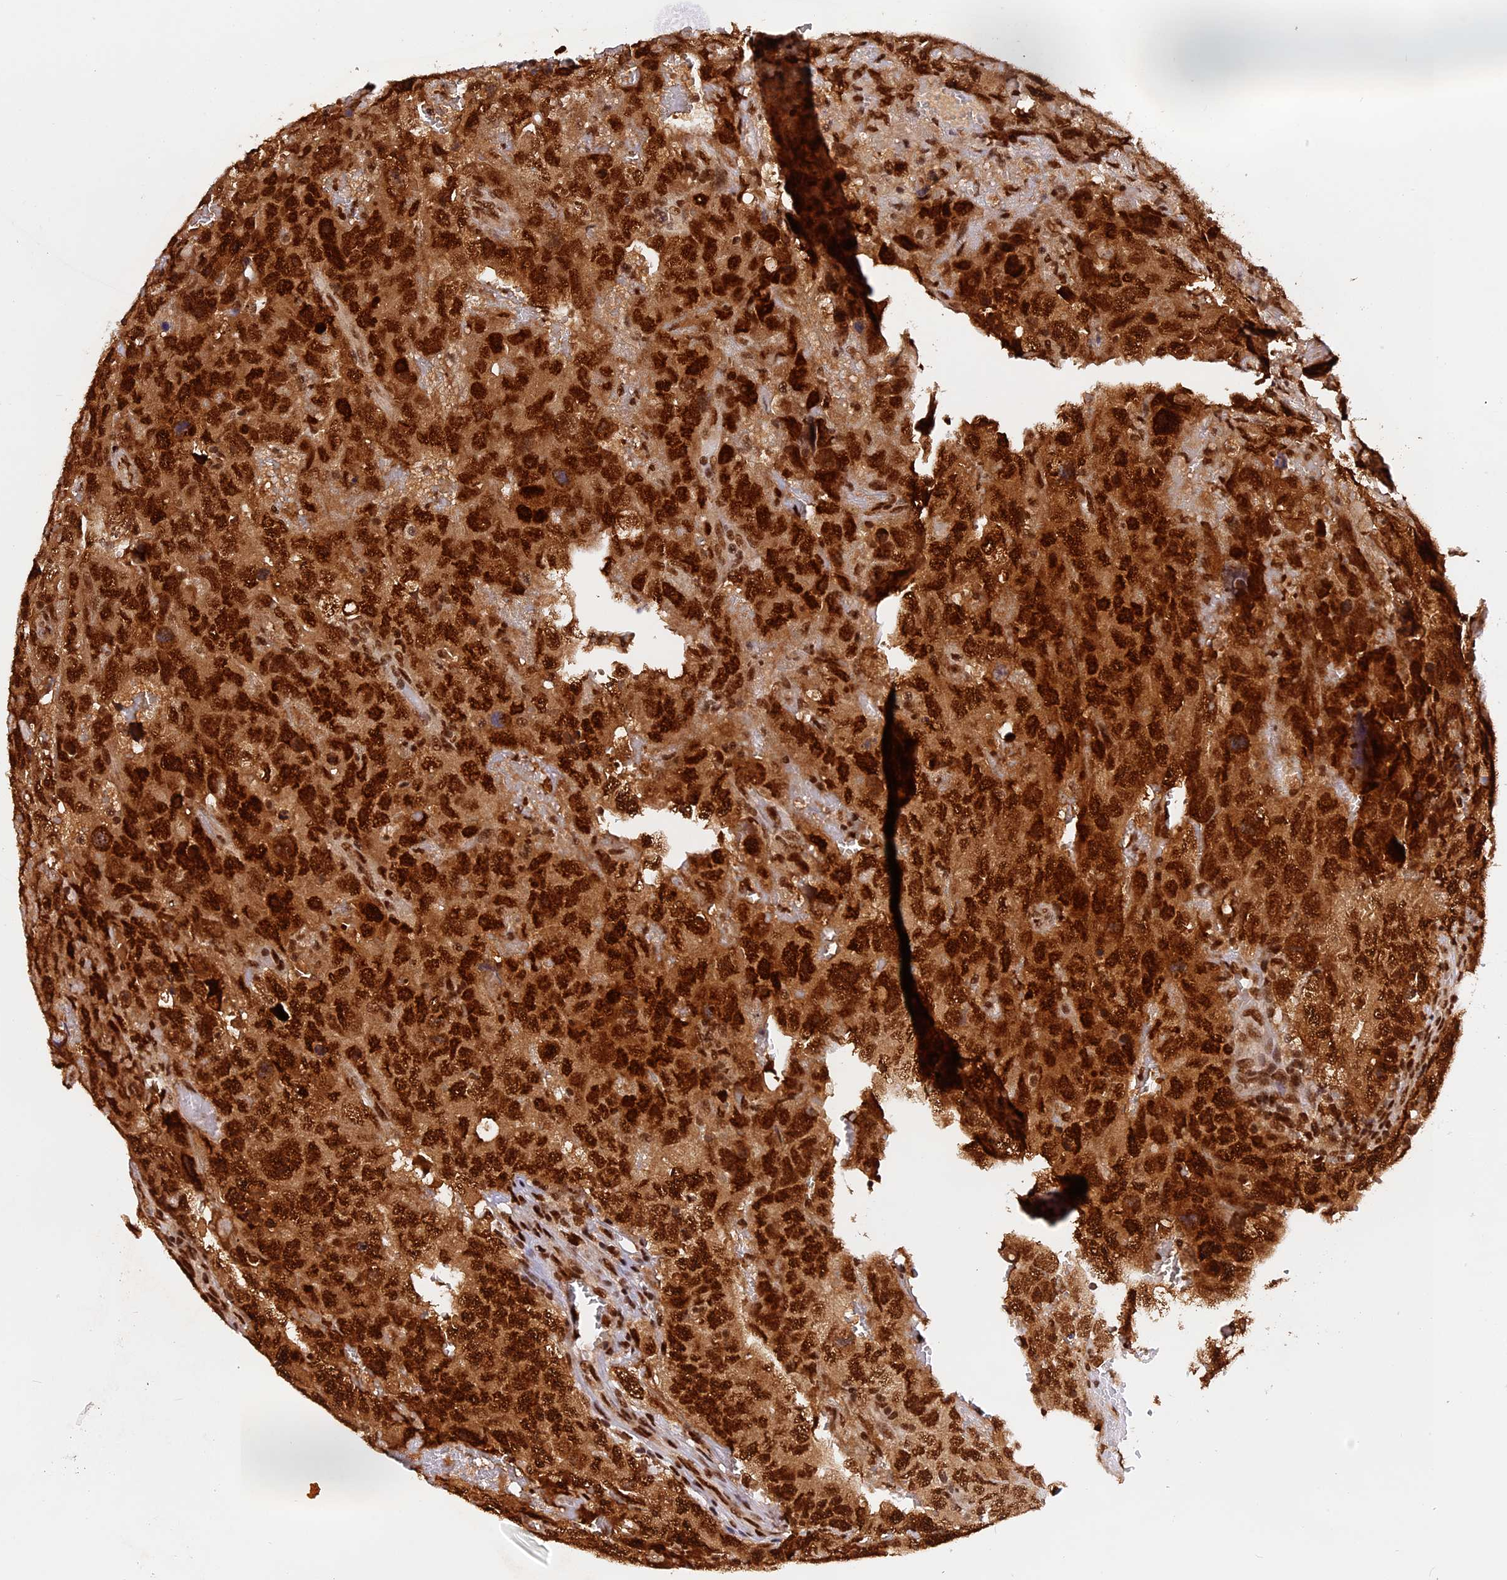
{"staining": {"intensity": "strong", "quantity": ">75%", "location": "nuclear"}, "tissue": "testis cancer", "cell_type": "Tumor cells", "image_type": "cancer", "snomed": [{"axis": "morphology", "description": "Carcinoma, Embryonal, NOS"}, {"axis": "topography", "description": "Testis"}], "caption": "Protein staining by IHC exhibits strong nuclear positivity in about >75% of tumor cells in testis cancer.", "gene": "RAMAC", "patient": {"sex": "male", "age": 45}}